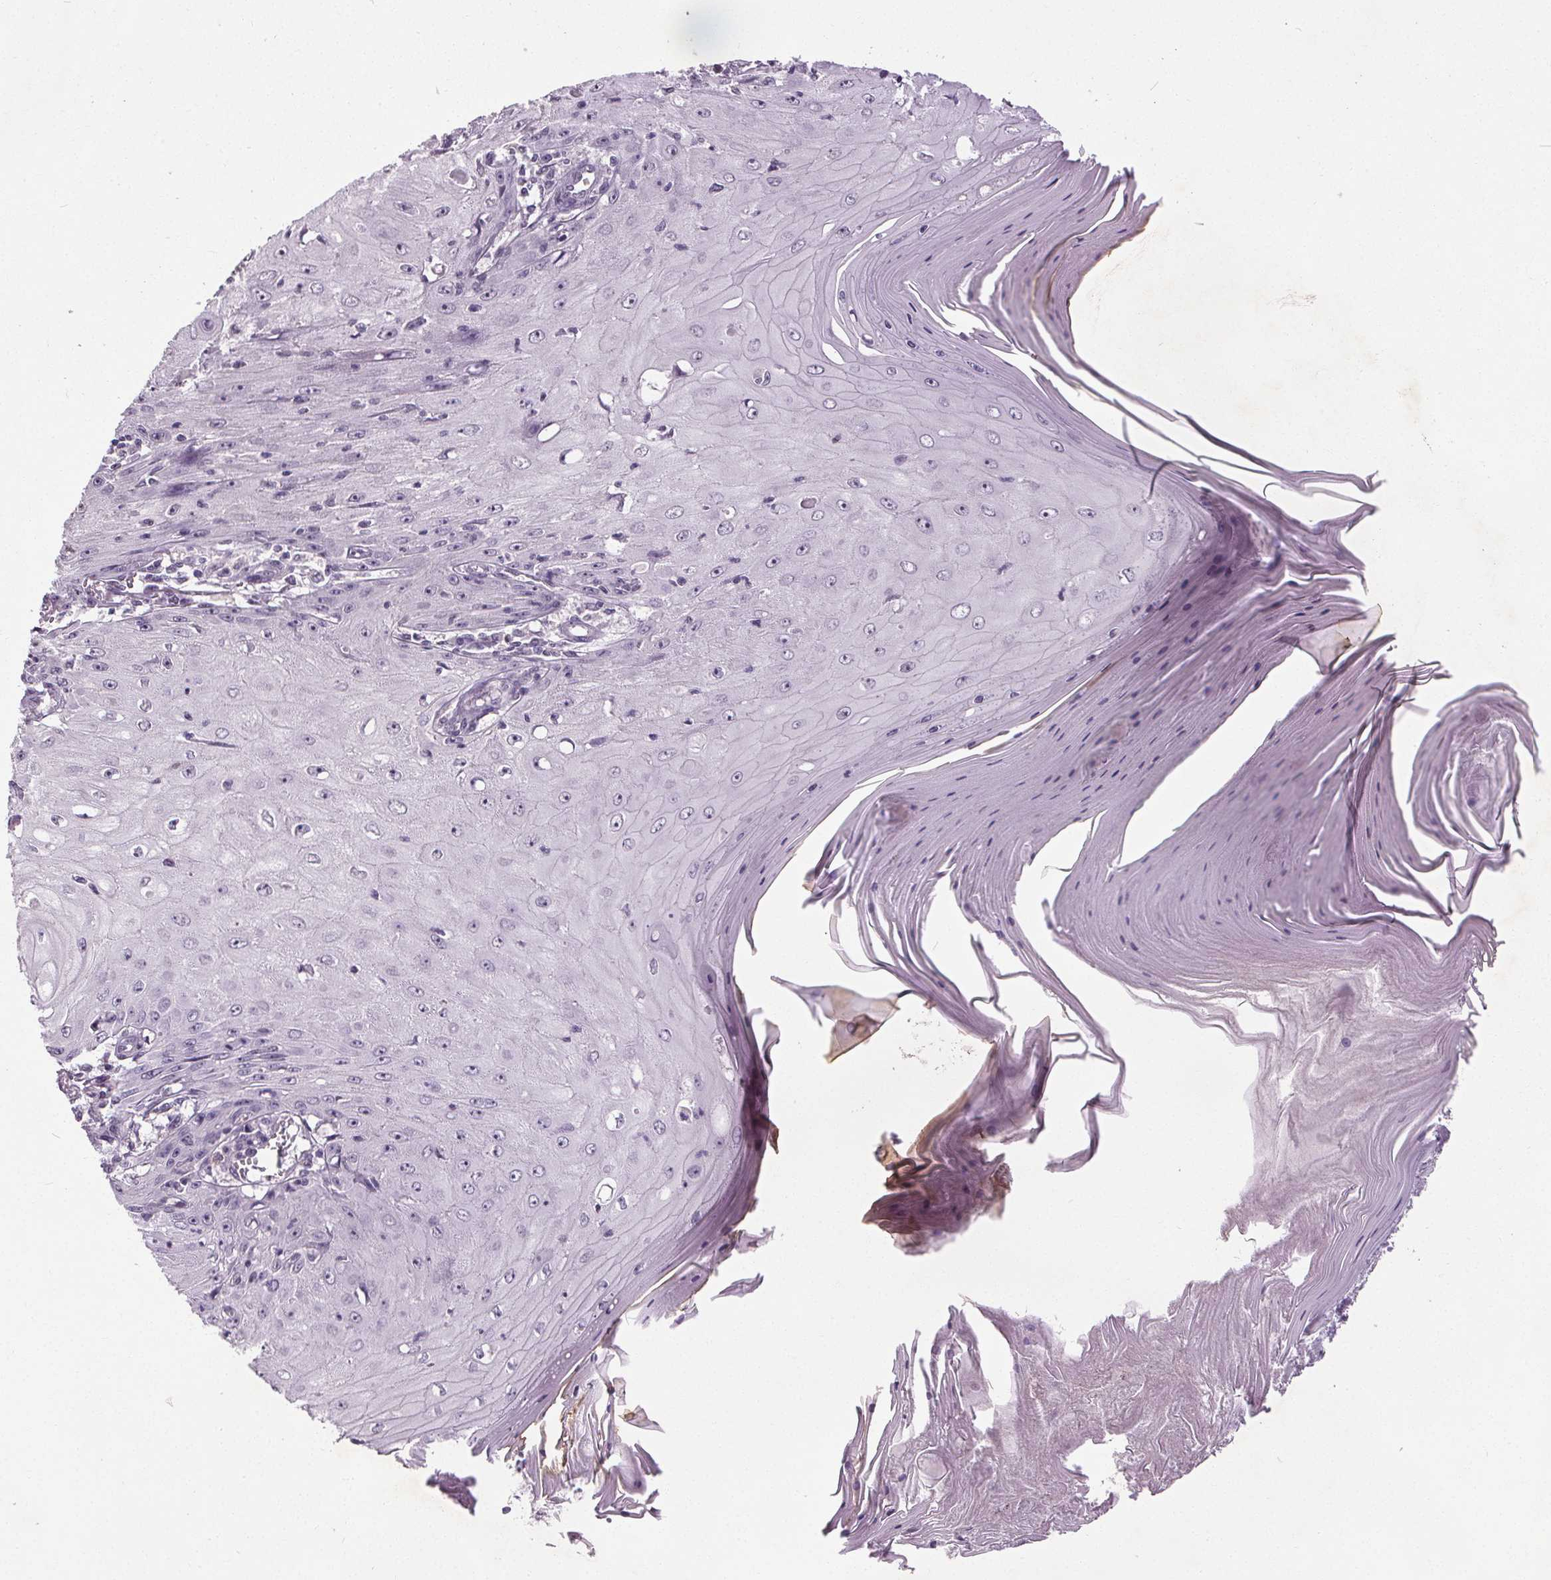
{"staining": {"intensity": "negative", "quantity": "none", "location": "none"}, "tissue": "skin cancer", "cell_type": "Tumor cells", "image_type": "cancer", "snomed": [{"axis": "morphology", "description": "Squamous cell carcinoma, NOS"}, {"axis": "topography", "description": "Skin"}], "caption": "Immunohistochemical staining of human skin squamous cell carcinoma exhibits no significant expression in tumor cells. The staining was performed using DAB (3,3'-diaminobenzidine) to visualize the protein expression in brown, while the nuclei were stained in blue with hematoxylin (Magnification: 20x).", "gene": "SLC2A9", "patient": {"sex": "female", "age": 73}}